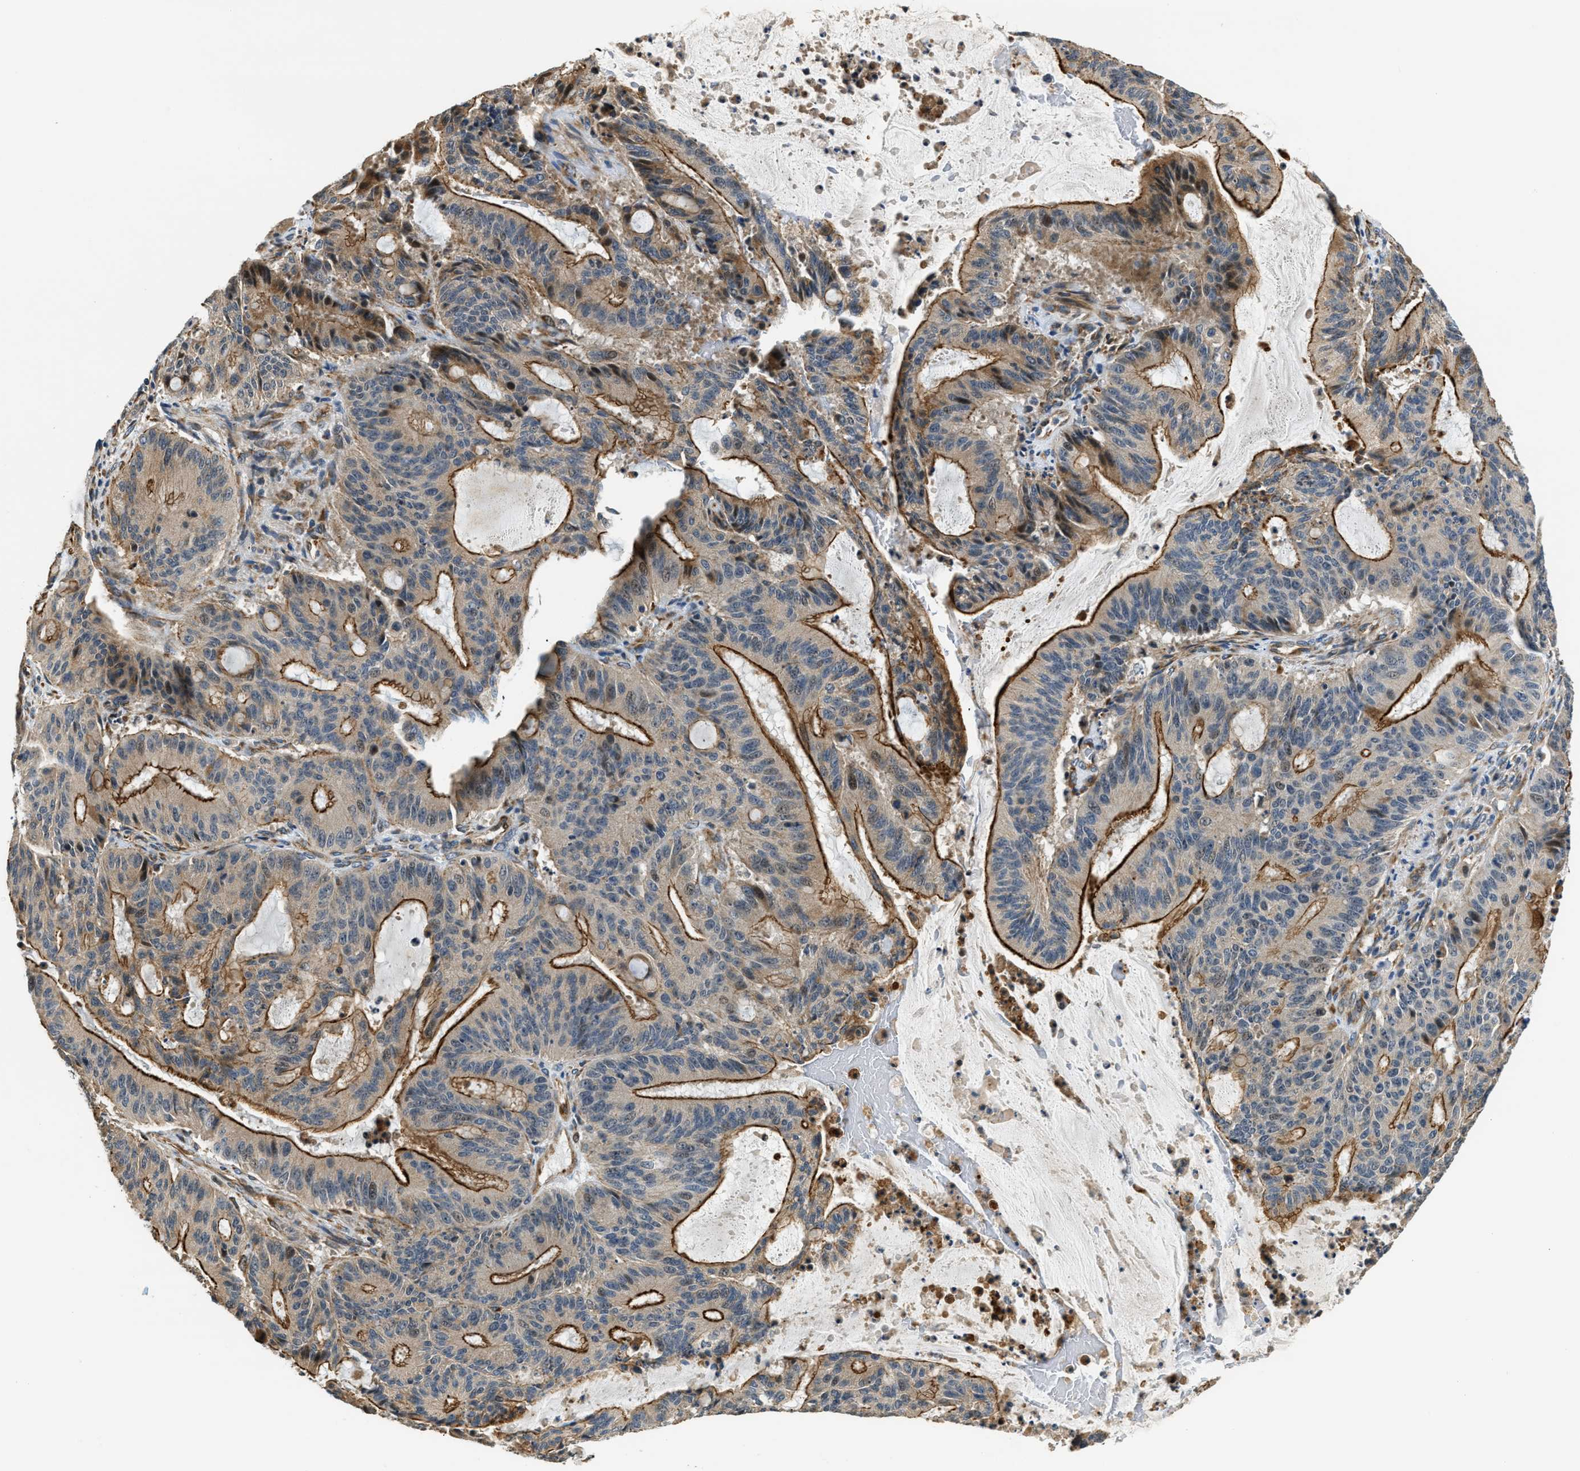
{"staining": {"intensity": "strong", "quantity": ">75%", "location": "cytoplasmic/membranous"}, "tissue": "liver cancer", "cell_type": "Tumor cells", "image_type": "cancer", "snomed": [{"axis": "morphology", "description": "Normal tissue, NOS"}, {"axis": "morphology", "description": "Cholangiocarcinoma"}, {"axis": "topography", "description": "Liver"}, {"axis": "topography", "description": "Peripheral nerve tissue"}], "caption": "Protein expression analysis of cholangiocarcinoma (liver) reveals strong cytoplasmic/membranous staining in approximately >75% of tumor cells. The staining is performed using DAB (3,3'-diaminobenzidine) brown chromogen to label protein expression. The nuclei are counter-stained blue using hematoxylin.", "gene": "ALOX12", "patient": {"sex": "female", "age": 73}}